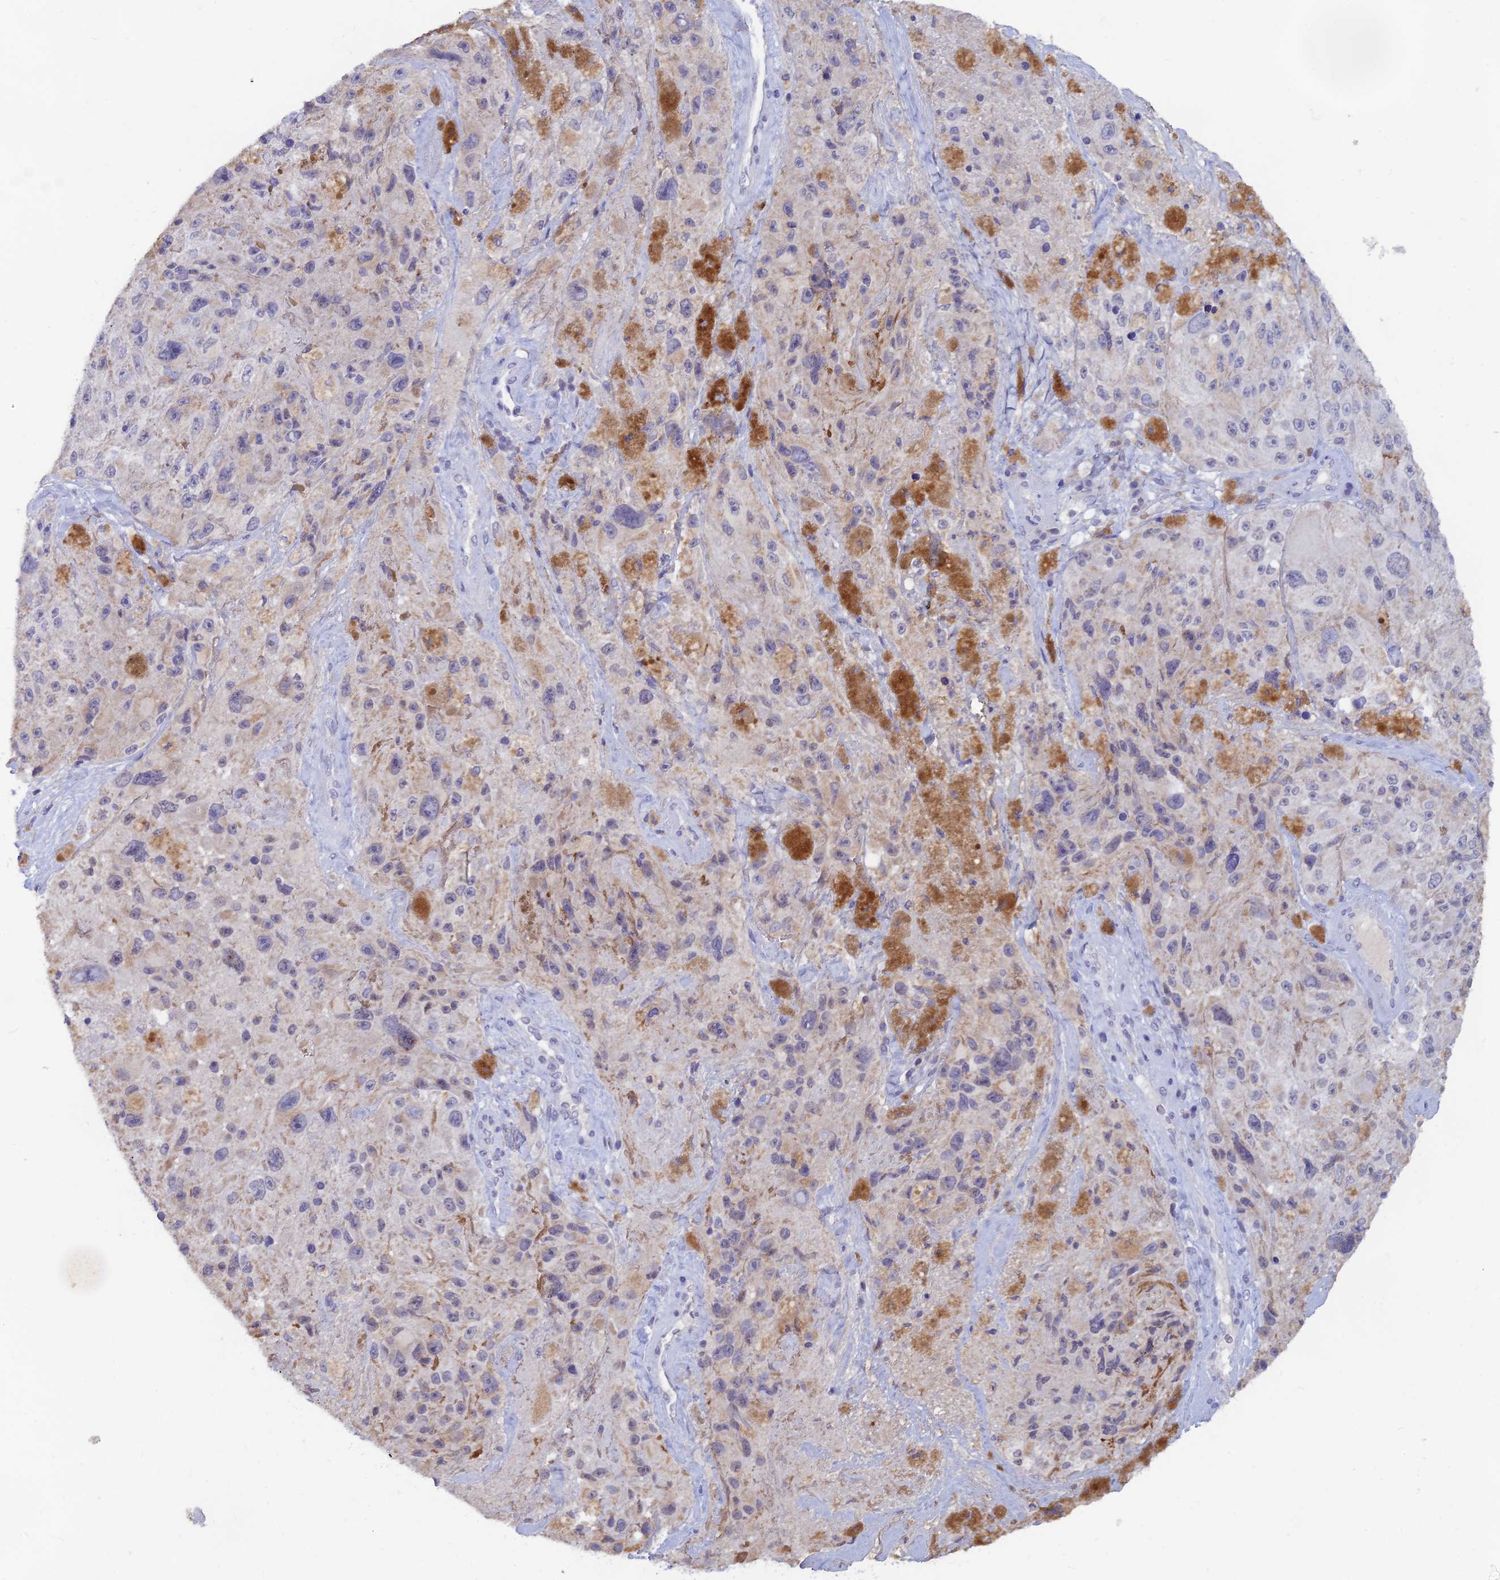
{"staining": {"intensity": "weak", "quantity": "<25%", "location": "cytoplasmic/membranous"}, "tissue": "melanoma", "cell_type": "Tumor cells", "image_type": "cancer", "snomed": [{"axis": "morphology", "description": "Malignant melanoma, Metastatic site"}, {"axis": "topography", "description": "Lymph node"}], "caption": "Immunohistochemistry image of neoplastic tissue: malignant melanoma (metastatic site) stained with DAB (3,3'-diaminobenzidine) shows no significant protein staining in tumor cells. (DAB (3,3'-diaminobenzidine) IHC visualized using brightfield microscopy, high magnification).", "gene": "LRIF1", "patient": {"sex": "male", "age": 62}}